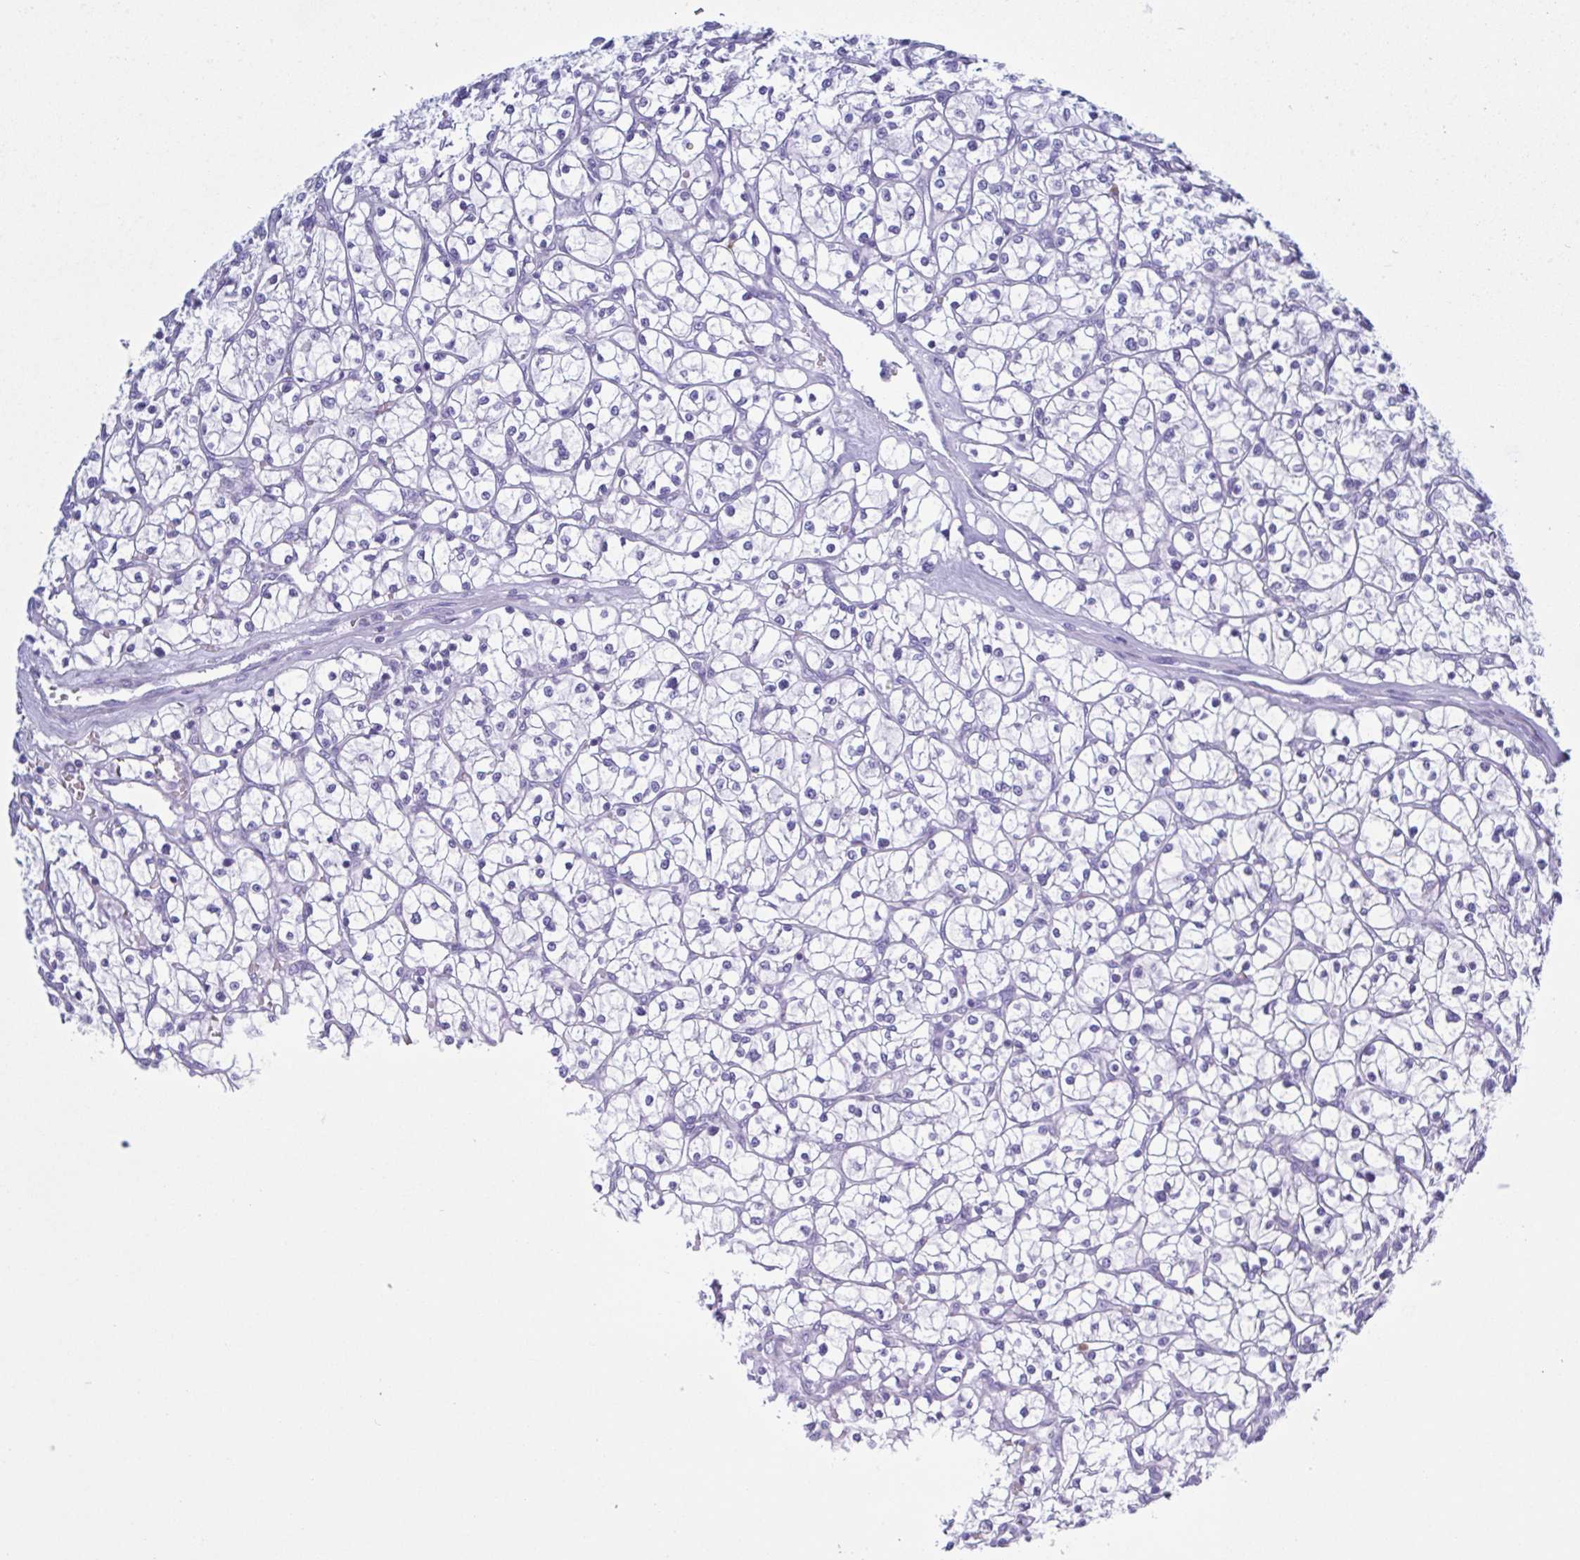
{"staining": {"intensity": "negative", "quantity": "none", "location": "none"}, "tissue": "renal cancer", "cell_type": "Tumor cells", "image_type": "cancer", "snomed": [{"axis": "morphology", "description": "Adenocarcinoma, NOS"}, {"axis": "topography", "description": "Kidney"}], "caption": "DAB immunohistochemical staining of renal cancer (adenocarcinoma) demonstrates no significant positivity in tumor cells.", "gene": "LTF", "patient": {"sex": "female", "age": 64}}